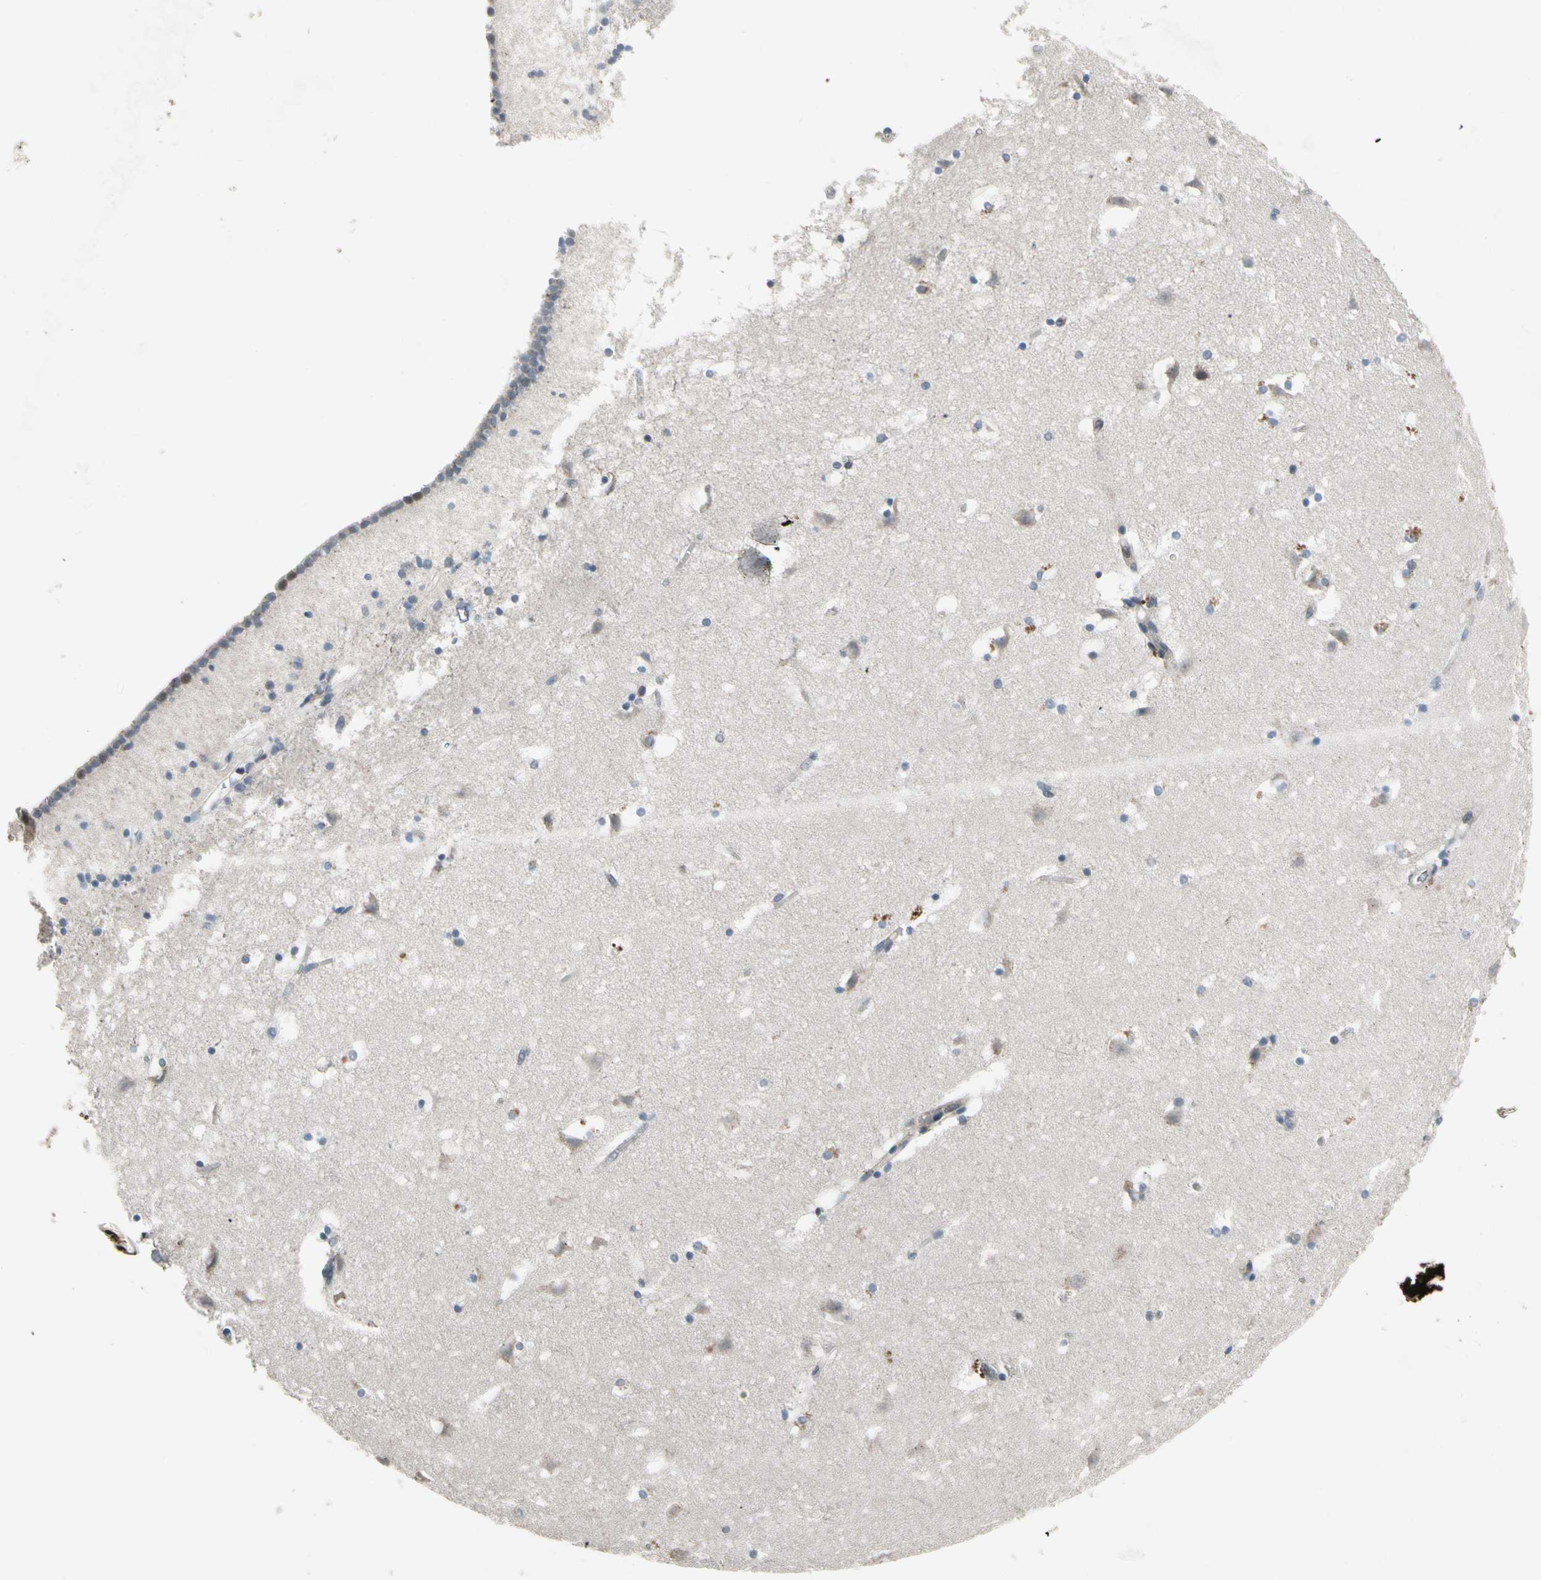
{"staining": {"intensity": "moderate", "quantity": "25%-75%", "location": "cytoplasmic/membranous"}, "tissue": "caudate", "cell_type": "Glial cells", "image_type": "normal", "snomed": [{"axis": "morphology", "description": "Normal tissue, NOS"}, {"axis": "topography", "description": "Lateral ventricle wall"}], "caption": "Immunohistochemistry (IHC) staining of benign caudate, which reveals medium levels of moderate cytoplasmic/membranous expression in about 25%-75% of glial cells indicating moderate cytoplasmic/membranous protein positivity. The staining was performed using DAB (3,3'-diaminobenzidine) (brown) for protein detection and nuclei were counterstained in hematoxylin (blue).", "gene": "NMI", "patient": {"sex": "male", "age": 45}}